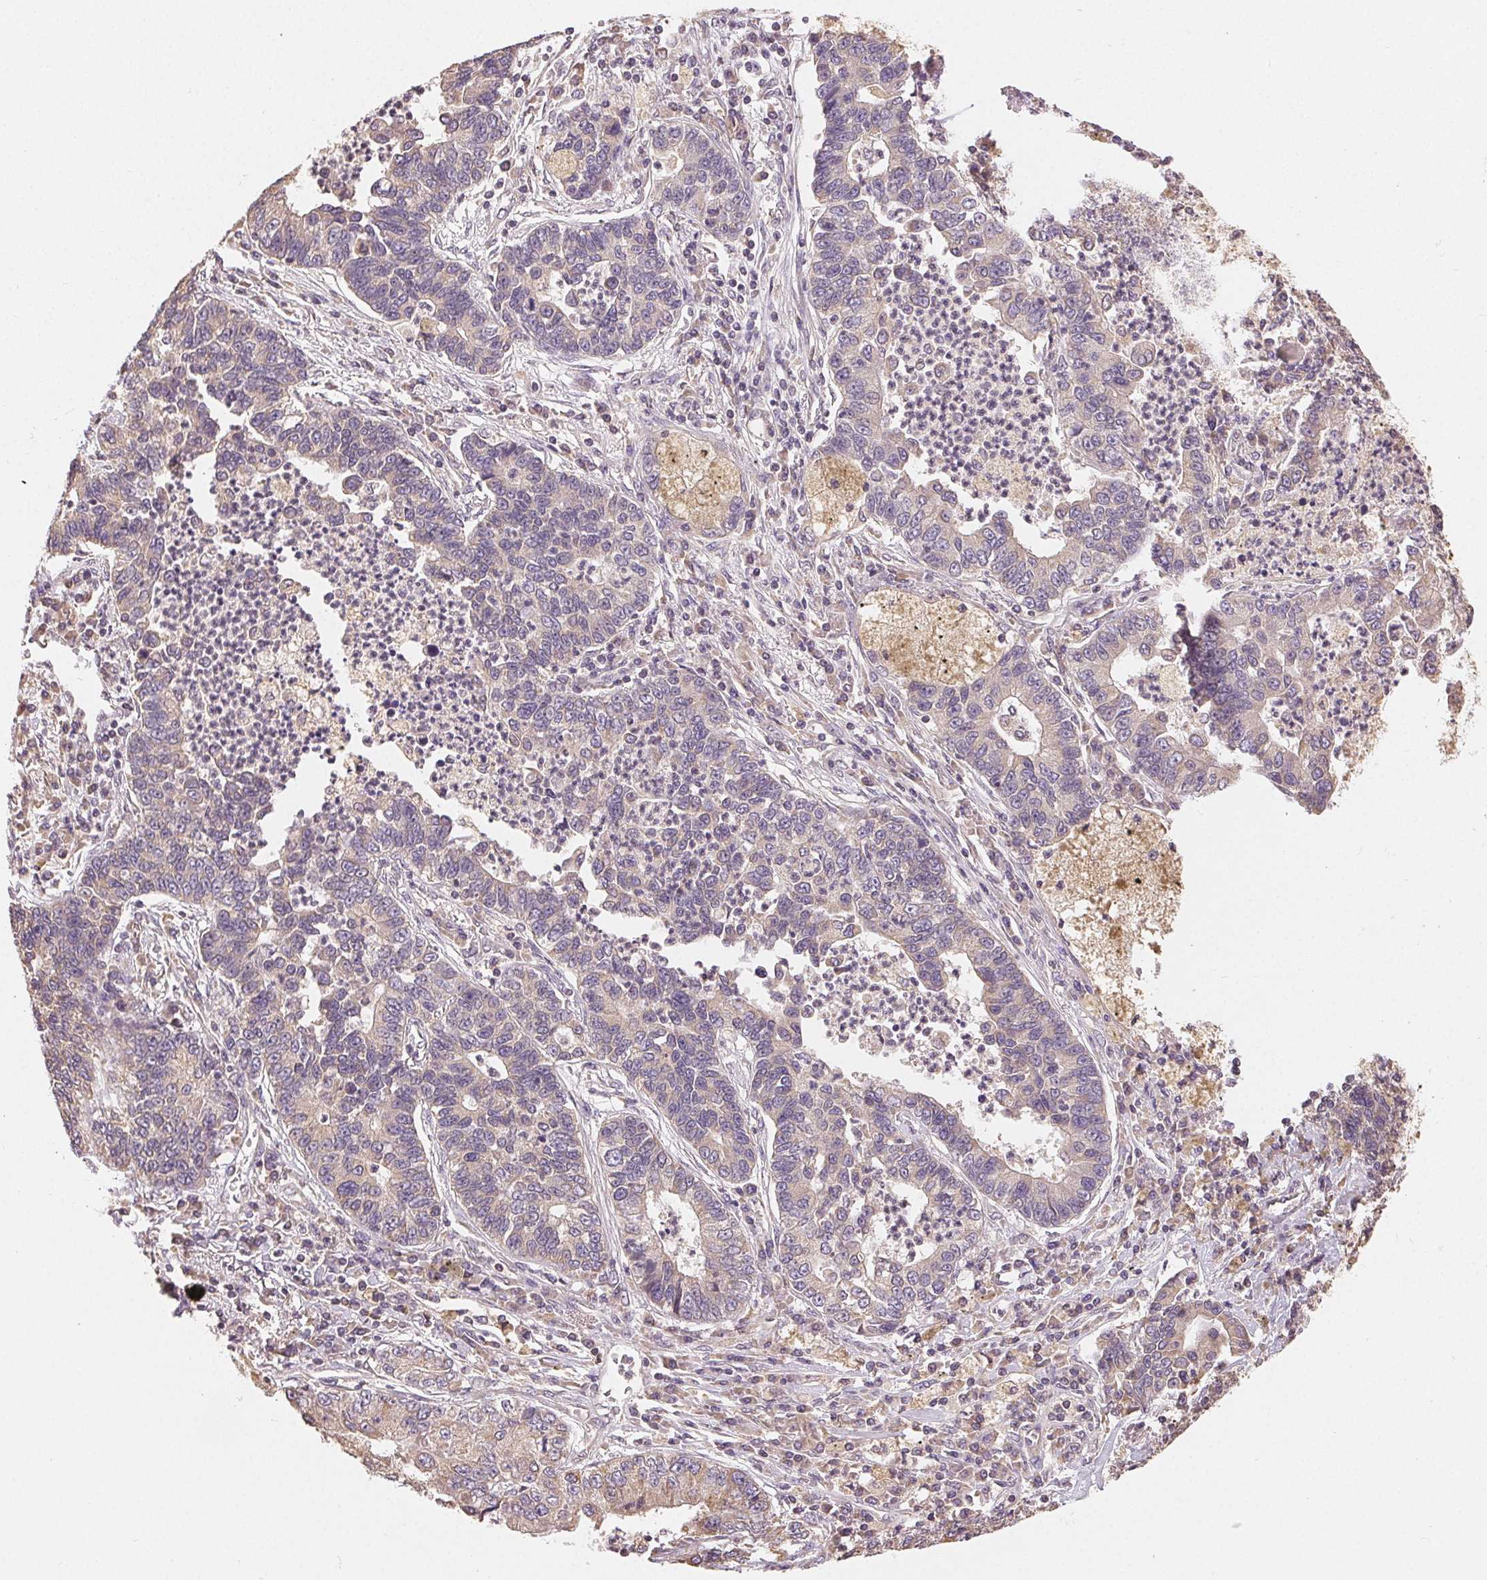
{"staining": {"intensity": "weak", "quantity": "<25%", "location": "cytoplasmic/membranous"}, "tissue": "lung cancer", "cell_type": "Tumor cells", "image_type": "cancer", "snomed": [{"axis": "morphology", "description": "Adenocarcinoma, NOS"}, {"axis": "topography", "description": "Lung"}], "caption": "This is an immunohistochemistry (IHC) photomicrograph of human lung cancer. There is no expression in tumor cells.", "gene": "SEZ6L2", "patient": {"sex": "female", "age": 57}}